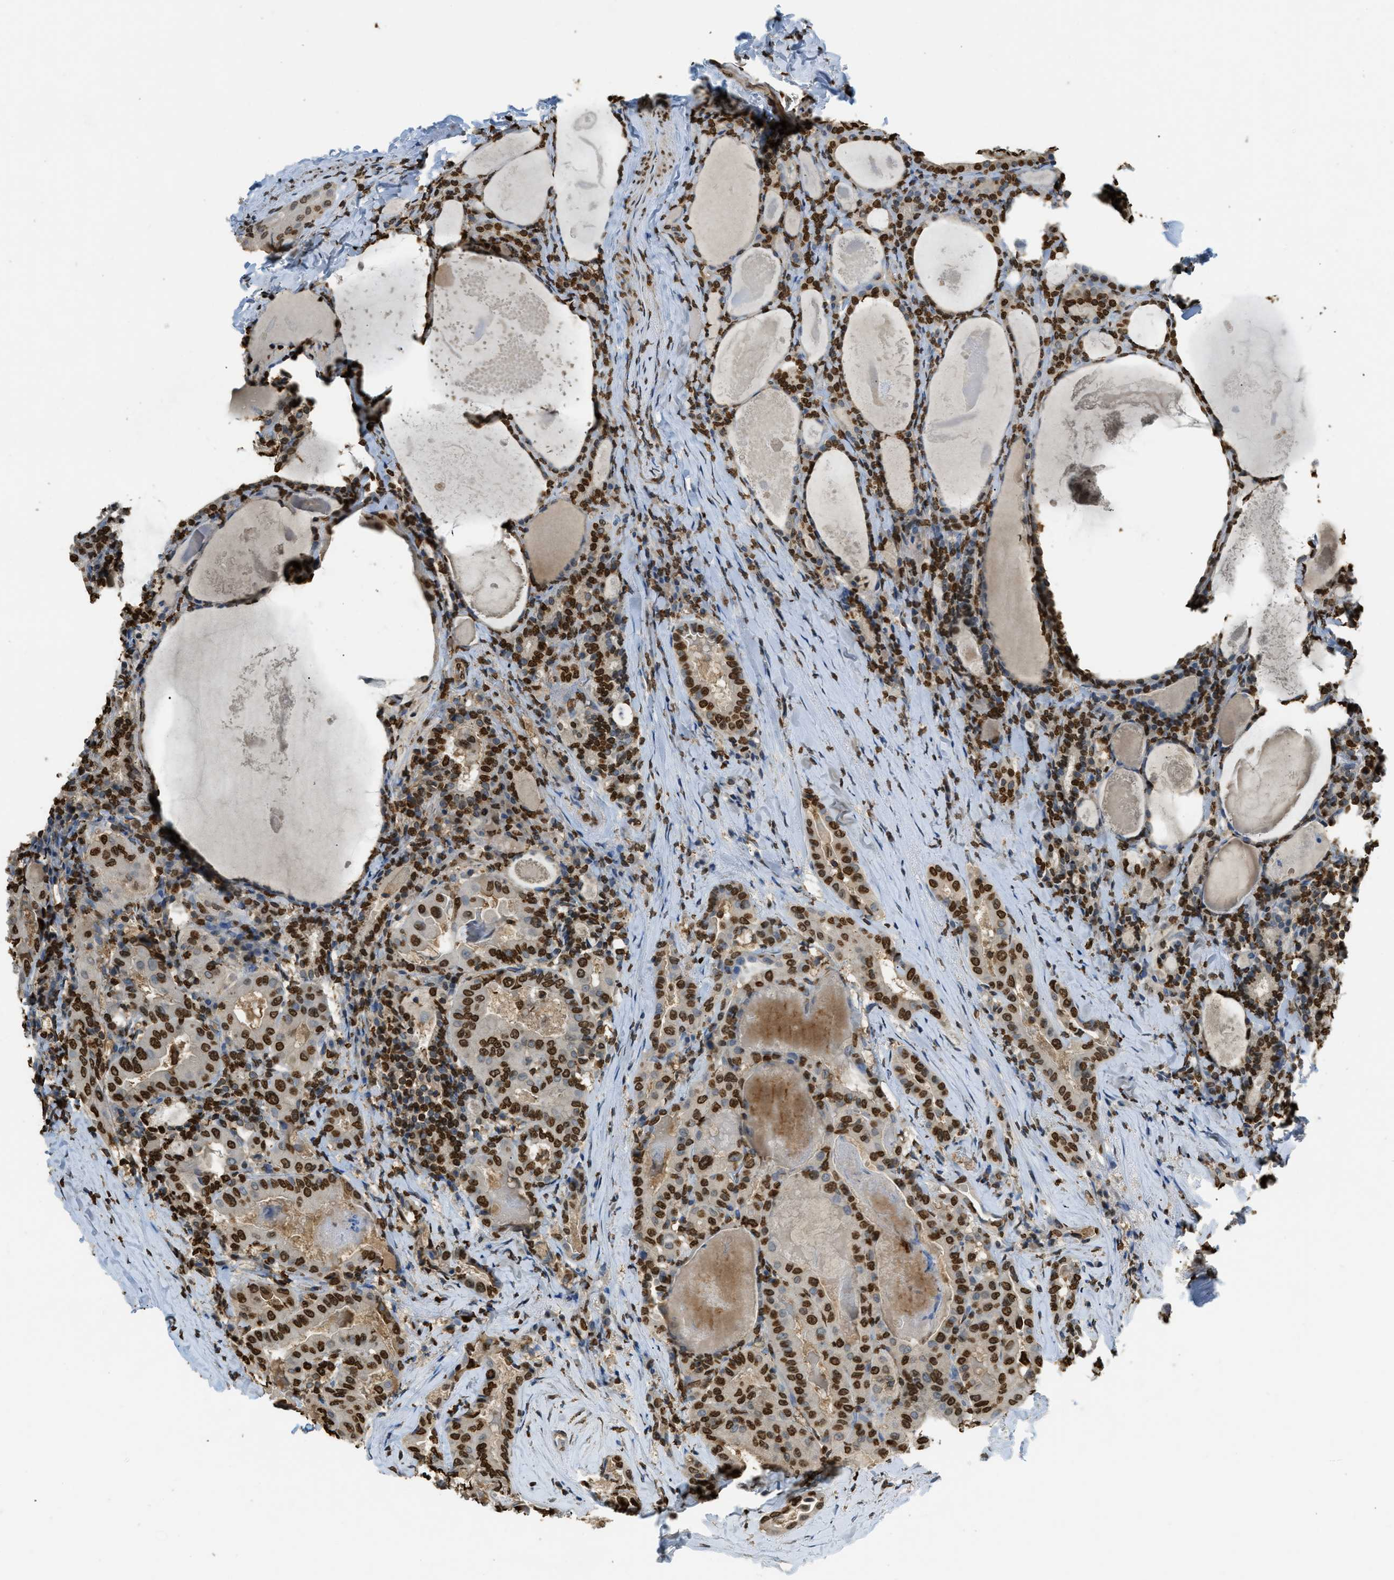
{"staining": {"intensity": "strong", "quantity": ">75%", "location": "nuclear"}, "tissue": "thyroid cancer", "cell_type": "Tumor cells", "image_type": "cancer", "snomed": [{"axis": "morphology", "description": "Papillary adenocarcinoma, NOS"}, {"axis": "topography", "description": "Thyroid gland"}], "caption": "A micrograph of thyroid papillary adenocarcinoma stained for a protein shows strong nuclear brown staining in tumor cells.", "gene": "NR5A2", "patient": {"sex": "female", "age": 42}}